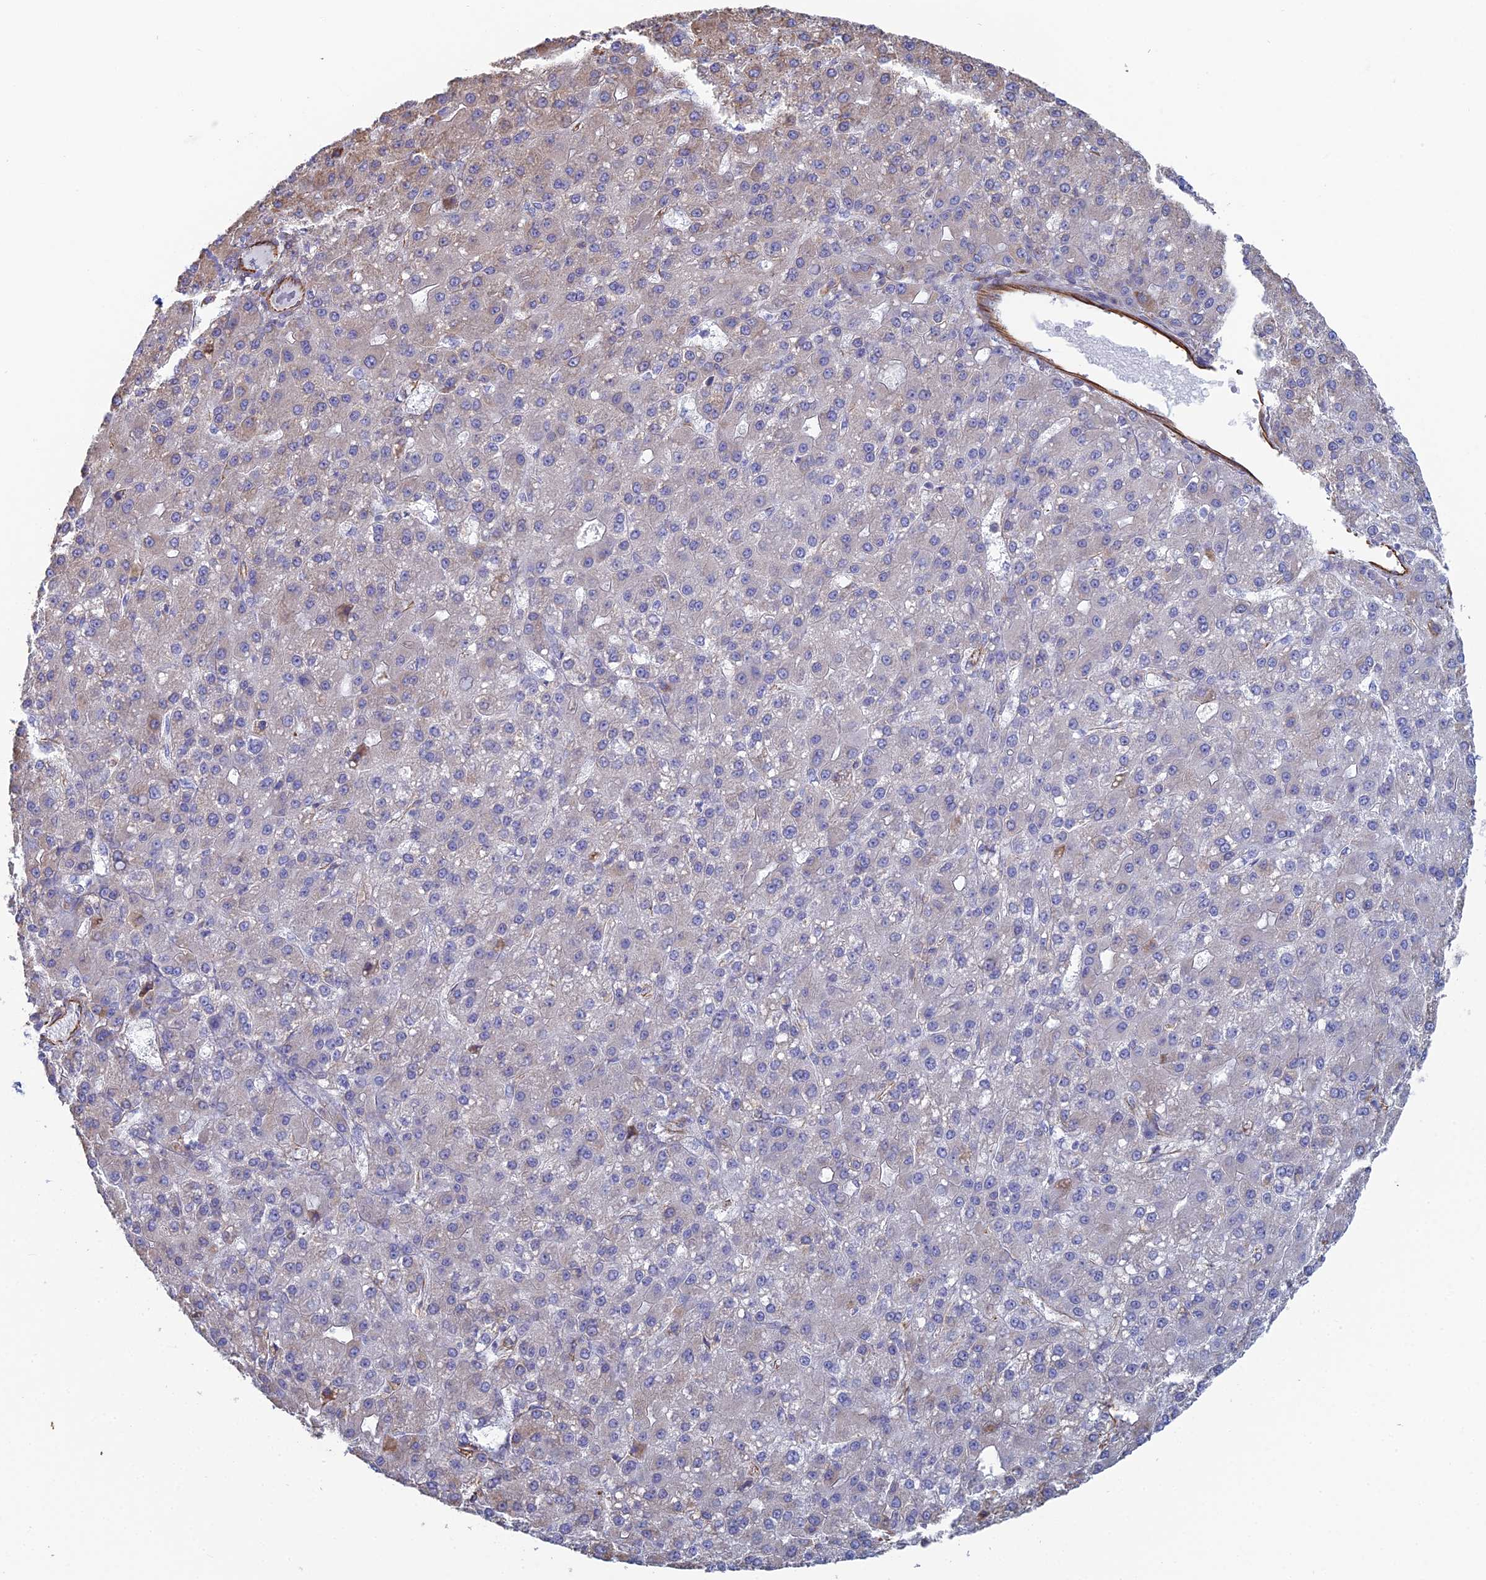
{"staining": {"intensity": "weak", "quantity": "<25%", "location": "cytoplasmic/membranous"}, "tissue": "liver cancer", "cell_type": "Tumor cells", "image_type": "cancer", "snomed": [{"axis": "morphology", "description": "Carcinoma, Hepatocellular, NOS"}, {"axis": "topography", "description": "Liver"}], "caption": "Liver cancer (hepatocellular carcinoma) was stained to show a protein in brown. There is no significant expression in tumor cells.", "gene": "CLVS2", "patient": {"sex": "male", "age": 67}}